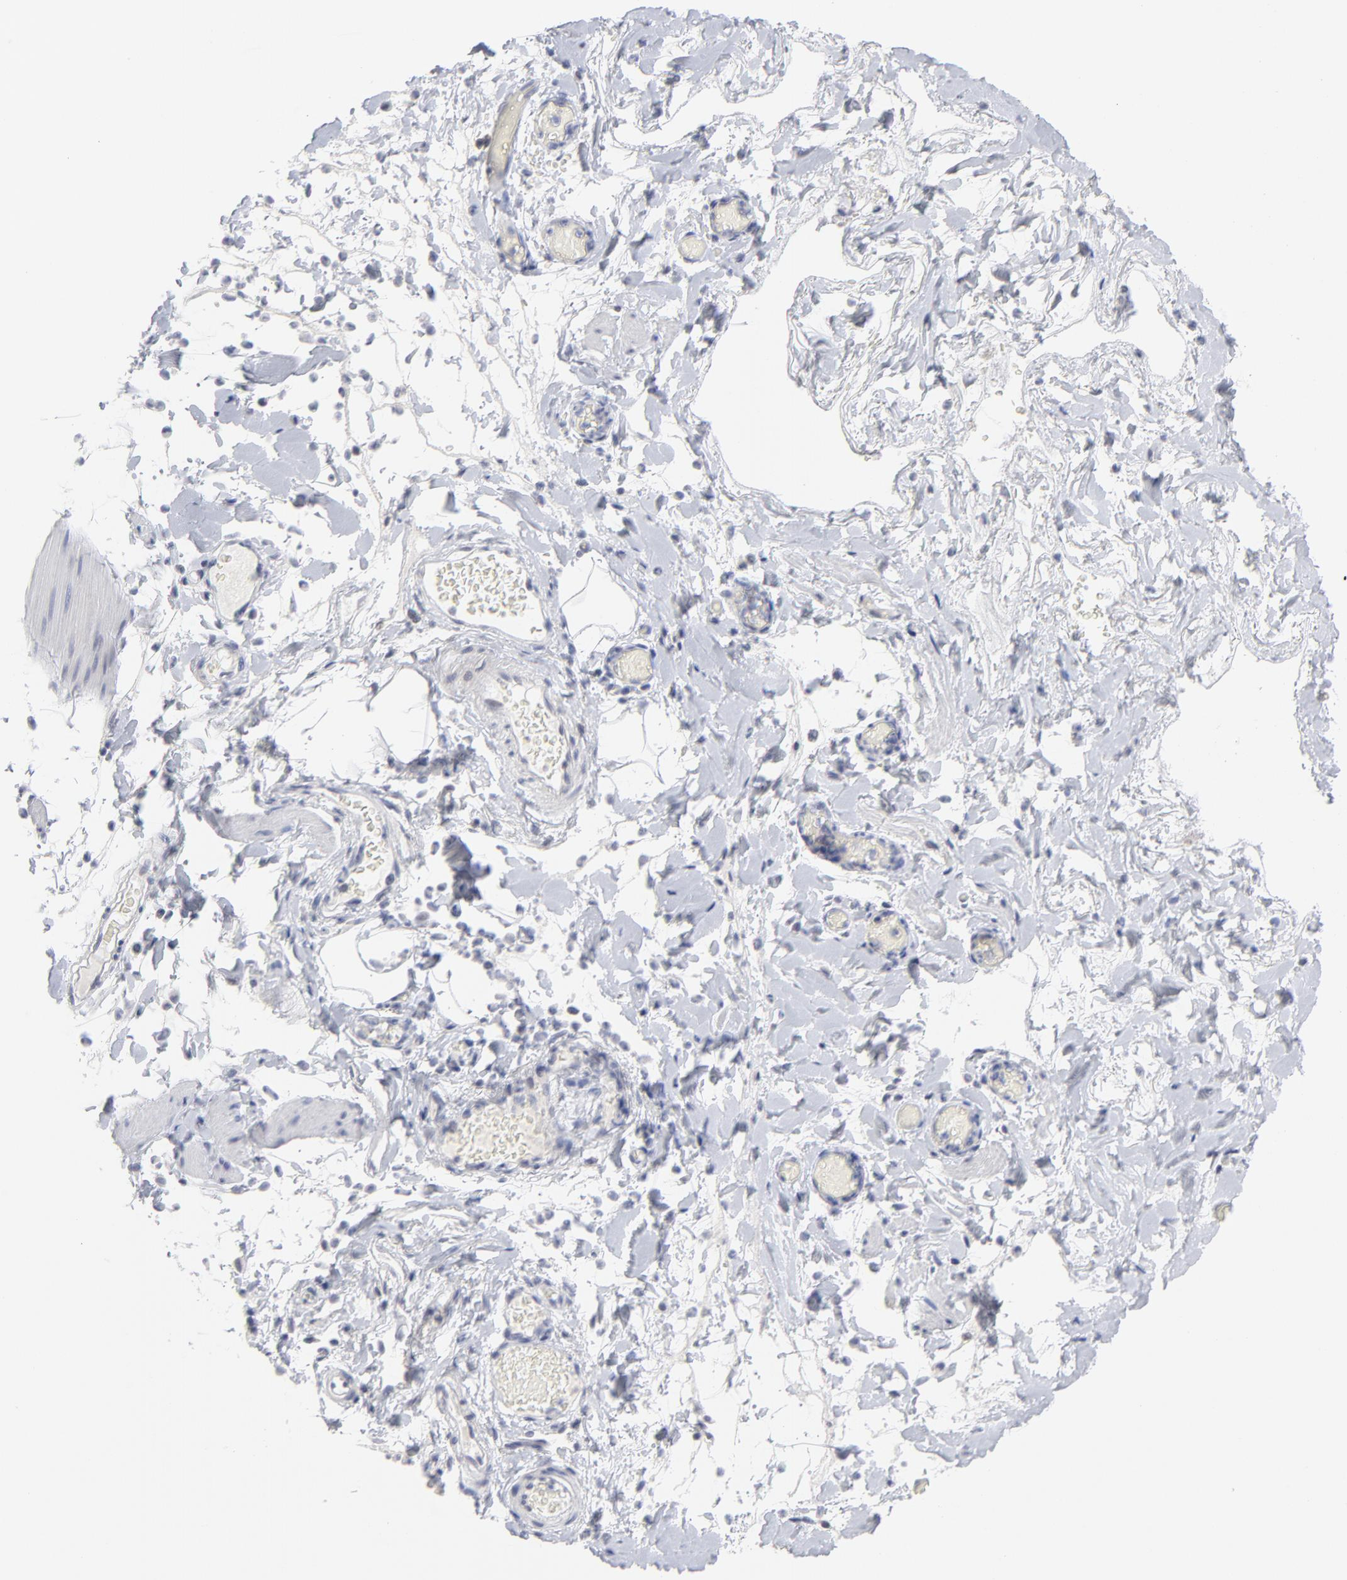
{"staining": {"intensity": "negative", "quantity": "none", "location": "none"}, "tissue": "smooth muscle", "cell_type": "Smooth muscle cells", "image_type": "normal", "snomed": [{"axis": "morphology", "description": "Normal tissue, NOS"}, {"axis": "topography", "description": "Smooth muscle"}, {"axis": "topography", "description": "Colon"}], "caption": "Immunohistochemistry (IHC) of unremarkable human smooth muscle reveals no staining in smooth muscle cells.", "gene": "CCR2", "patient": {"sex": "male", "age": 67}}